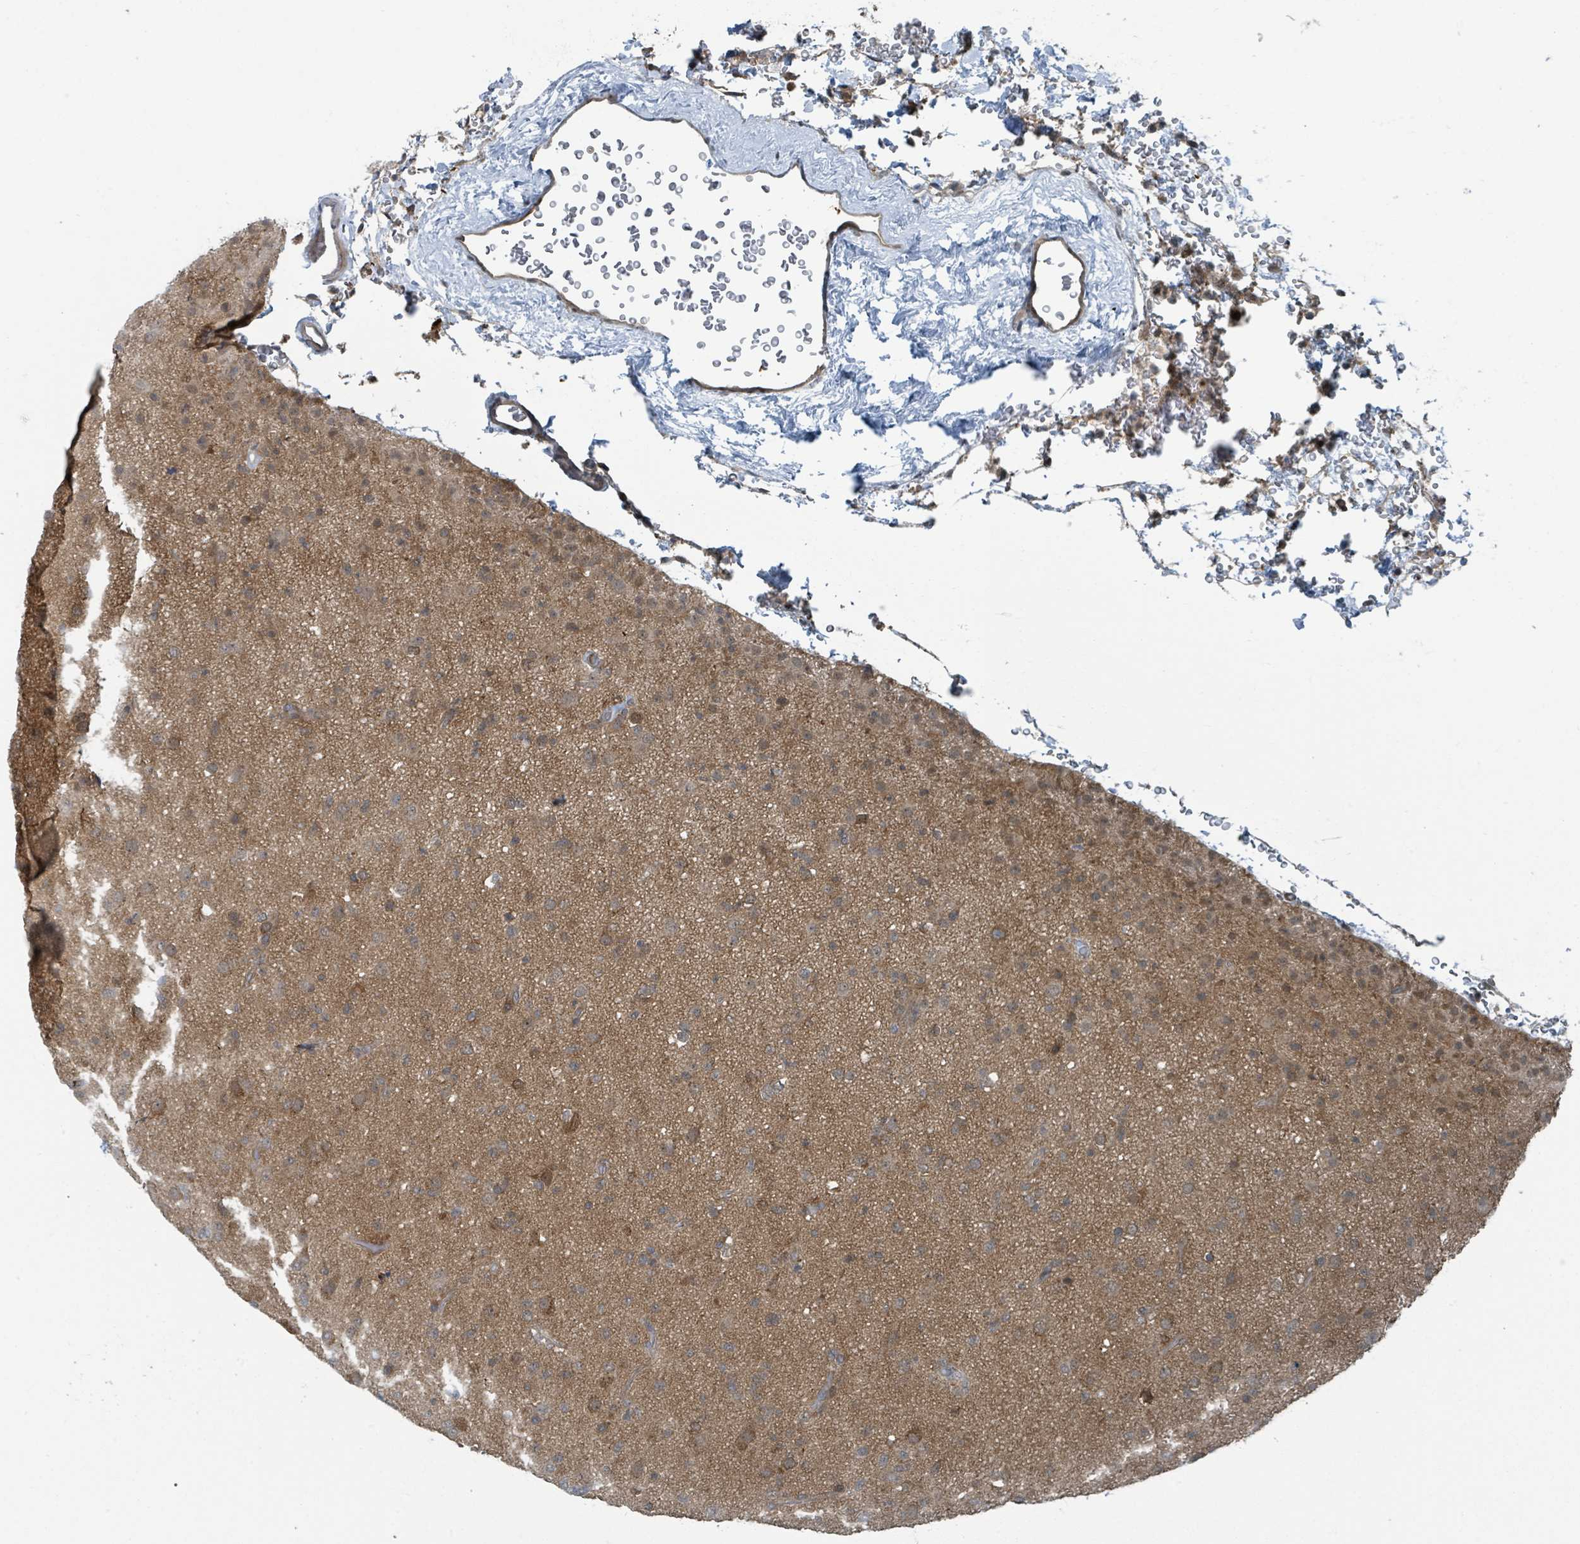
{"staining": {"intensity": "moderate", "quantity": "25%-75%", "location": "cytoplasmic/membranous,nuclear"}, "tissue": "glioma", "cell_type": "Tumor cells", "image_type": "cancer", "snomed": [{"axis": "morphology", "description": "Glioma, malignant, Low grade"}, {"axis": "topography", "description": "Brain"}], "caption": "About 25%-75% of tumor cells in low-grade glioma (malignant) show moderate cytoplasmic/membranous and nuclear protein expression as visualized by brown immunohistochemical staining.", "gene": "GOLGA7", "patient": {"sex": "male", "age": 65}}